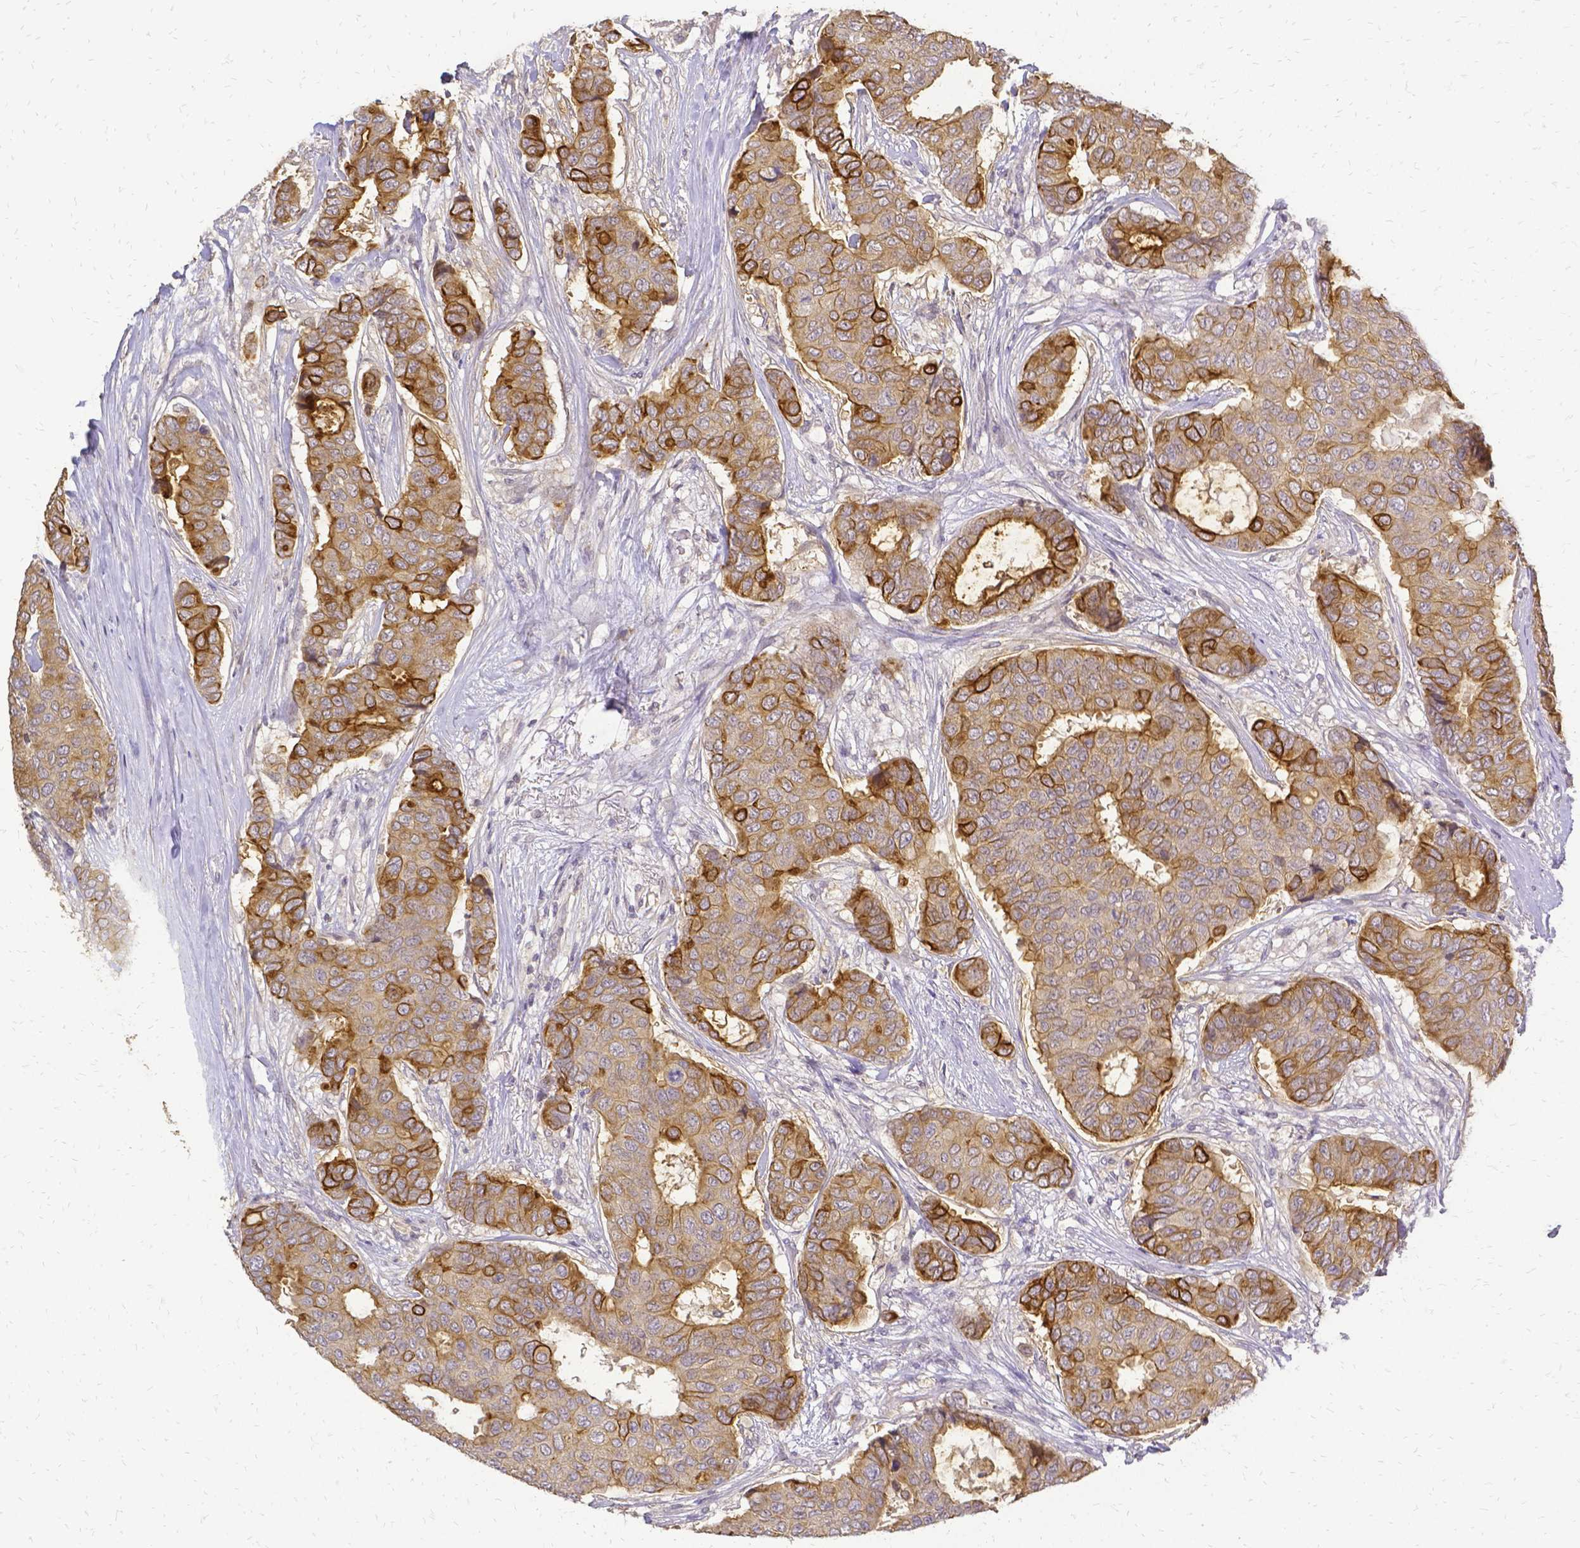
{"staining": {"intensity": "moderate", "quantity": ">75%", "location": "cytoplasmic/membranous"}, "tissue": "breast cancer", "cell_type": "Tumor cells", "image_type": "cancer", "snomed": [{"axis": "morphology", "description": "Duct carcinoma"}, {"axis": "topography", "description": "Breast"}], "caption": "Protein staining of breast invasive ductal carcinoma tissue exhibits moderate cytoplasmic/membranous staining in approximately >75% of tumor cells.", "gene": "CIB1", "patient": {"sex": "female", "age": 75}}